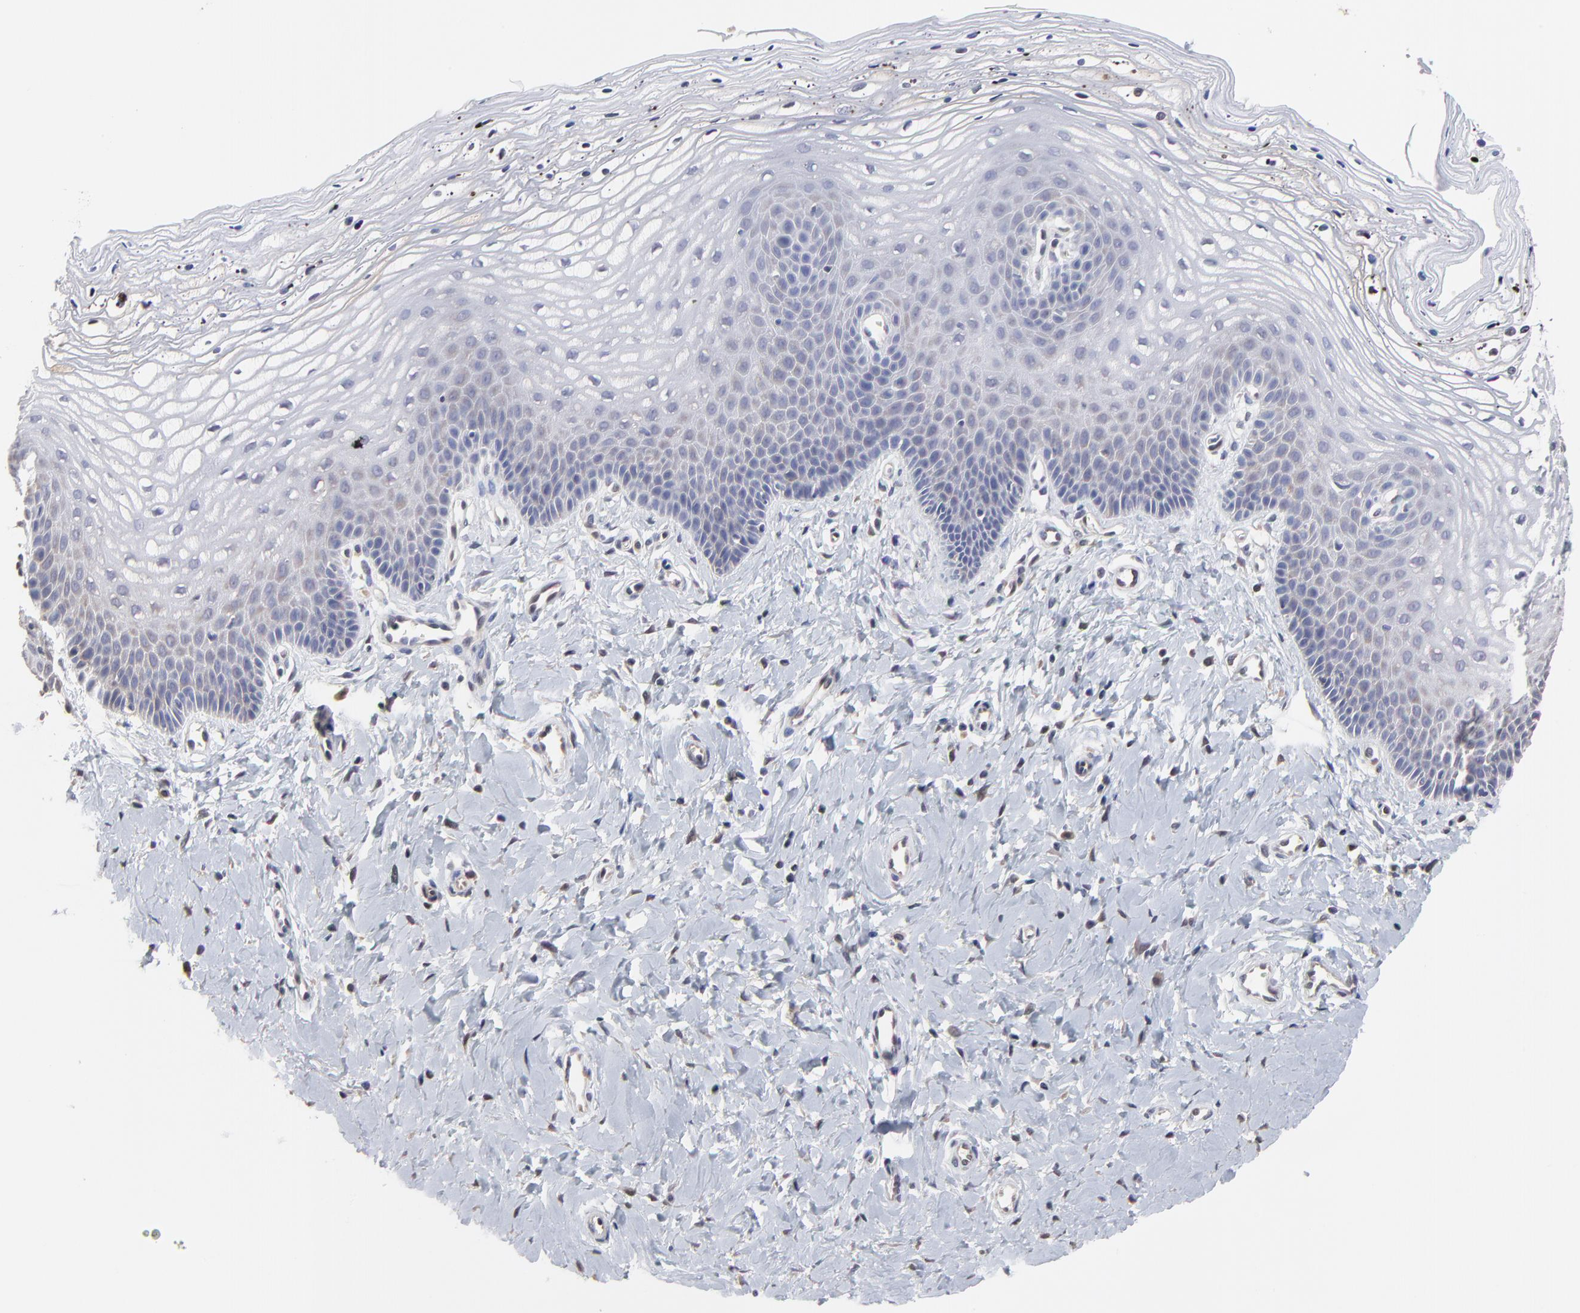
{"staining": {"intensity": "weak", "quantity": "<25%", "location": "cytoplasmic/membranous"}, "tissue": "vagina", "cell_type": "Squamous epithelial cells", "image_type": "normal", "snomed": [{"axis": "morphology", "description": "Normal tissue, NOS"}, {"axis": "topography", "description": "Vagina"}], "caption": "A histopathology image of vagina stained for a protein displays no brown staining in squamous epithelial cells.", "gene": "CCT2", "patient": {"sex": "female", "age": 68}}